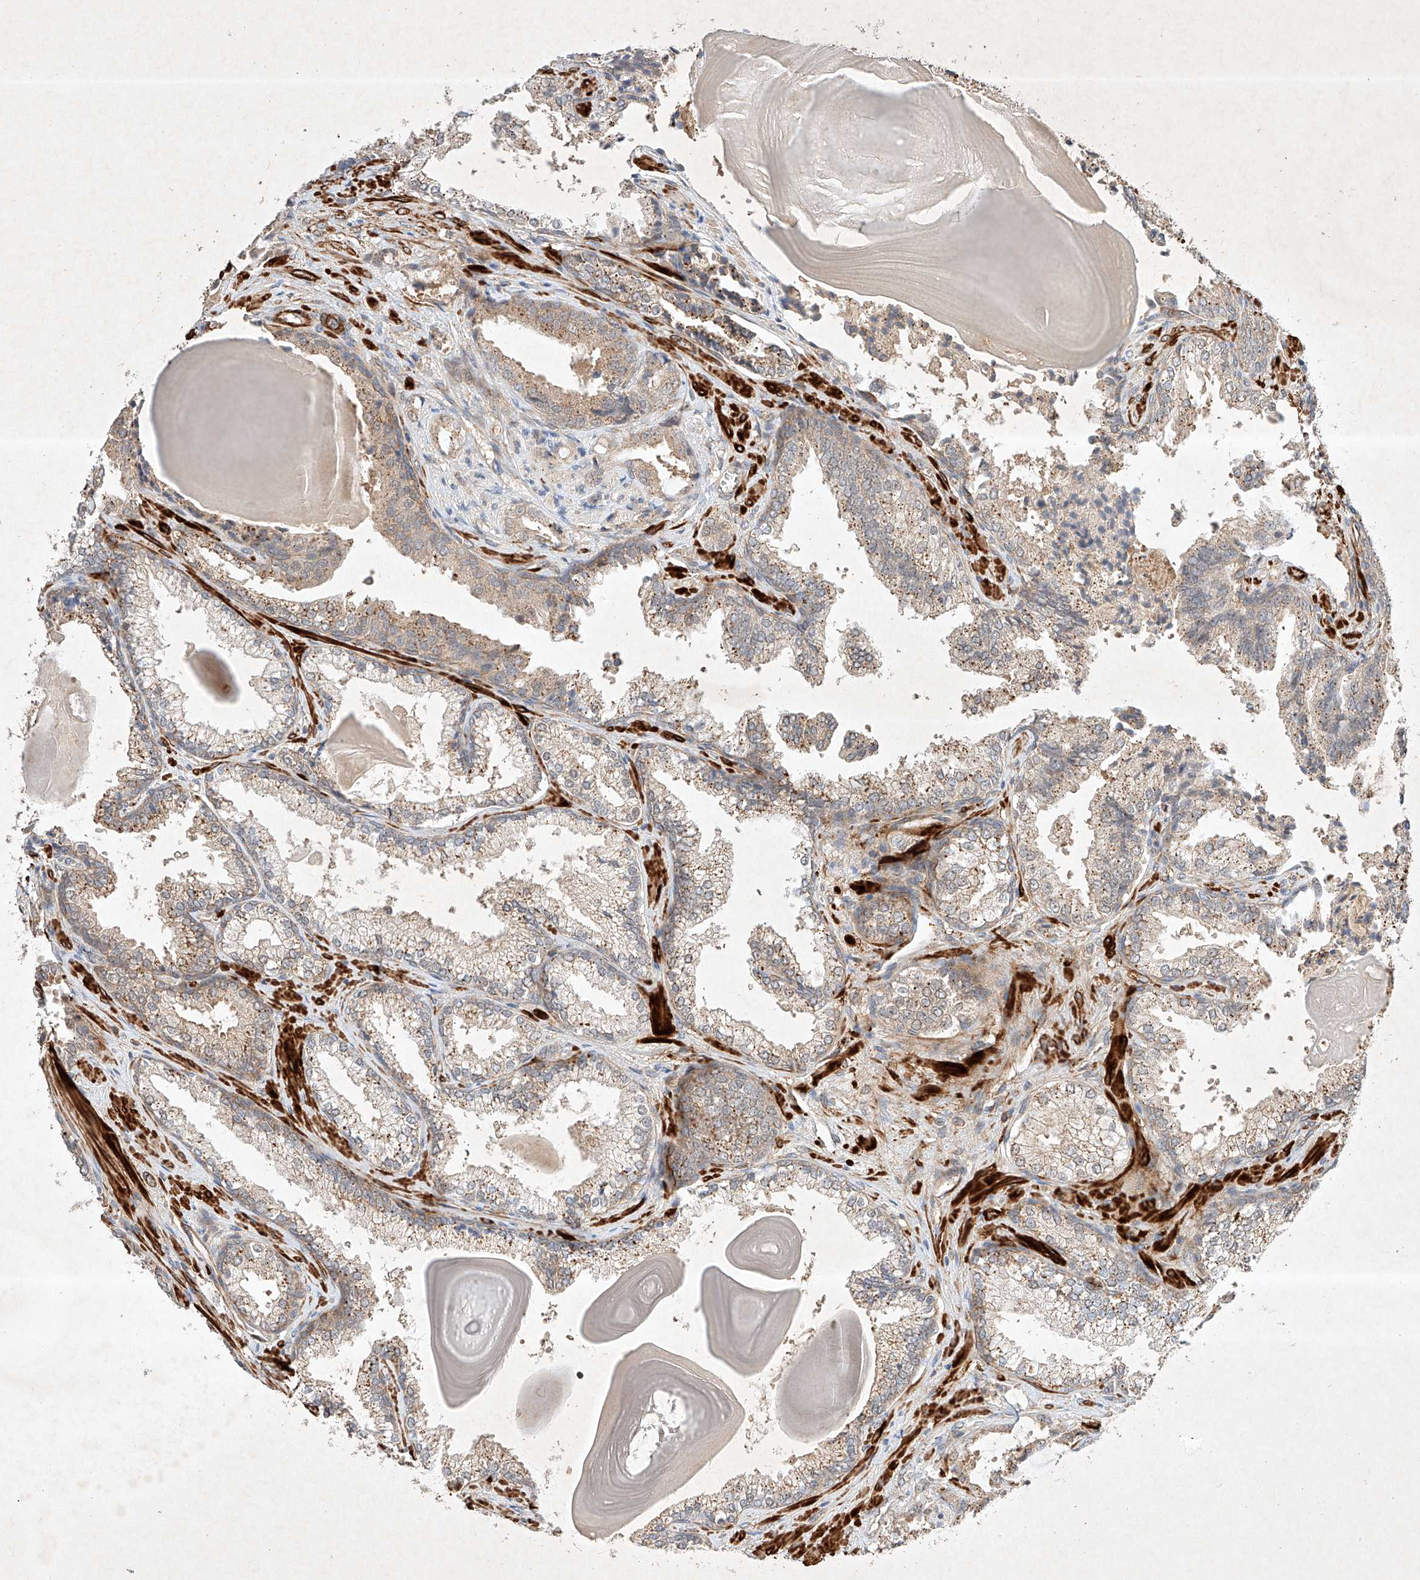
{"staining": {"intensity": "moderate", "quantity": "25%-75%", "location": "cytoplasmic/membranous"}, "tissue": "prostate cancer", "cell_type": "Tumor cells", "image_type": "cancer", "snomed": [{"axis": "morphology", "description": "Adenocarcinoma, High grade"}, {"axis": "topography", "description": "Prostate"}], "caption": "A medium amount of moderate cytoplasmic/membranous expression is appreciated in approximately 25%-75% of tumor cells in prostate cancer (adenocarcinoma (high-grade)) tissue.", "gene": "ARHGAP33", "patient": {"sex": "male", "age": 73}}